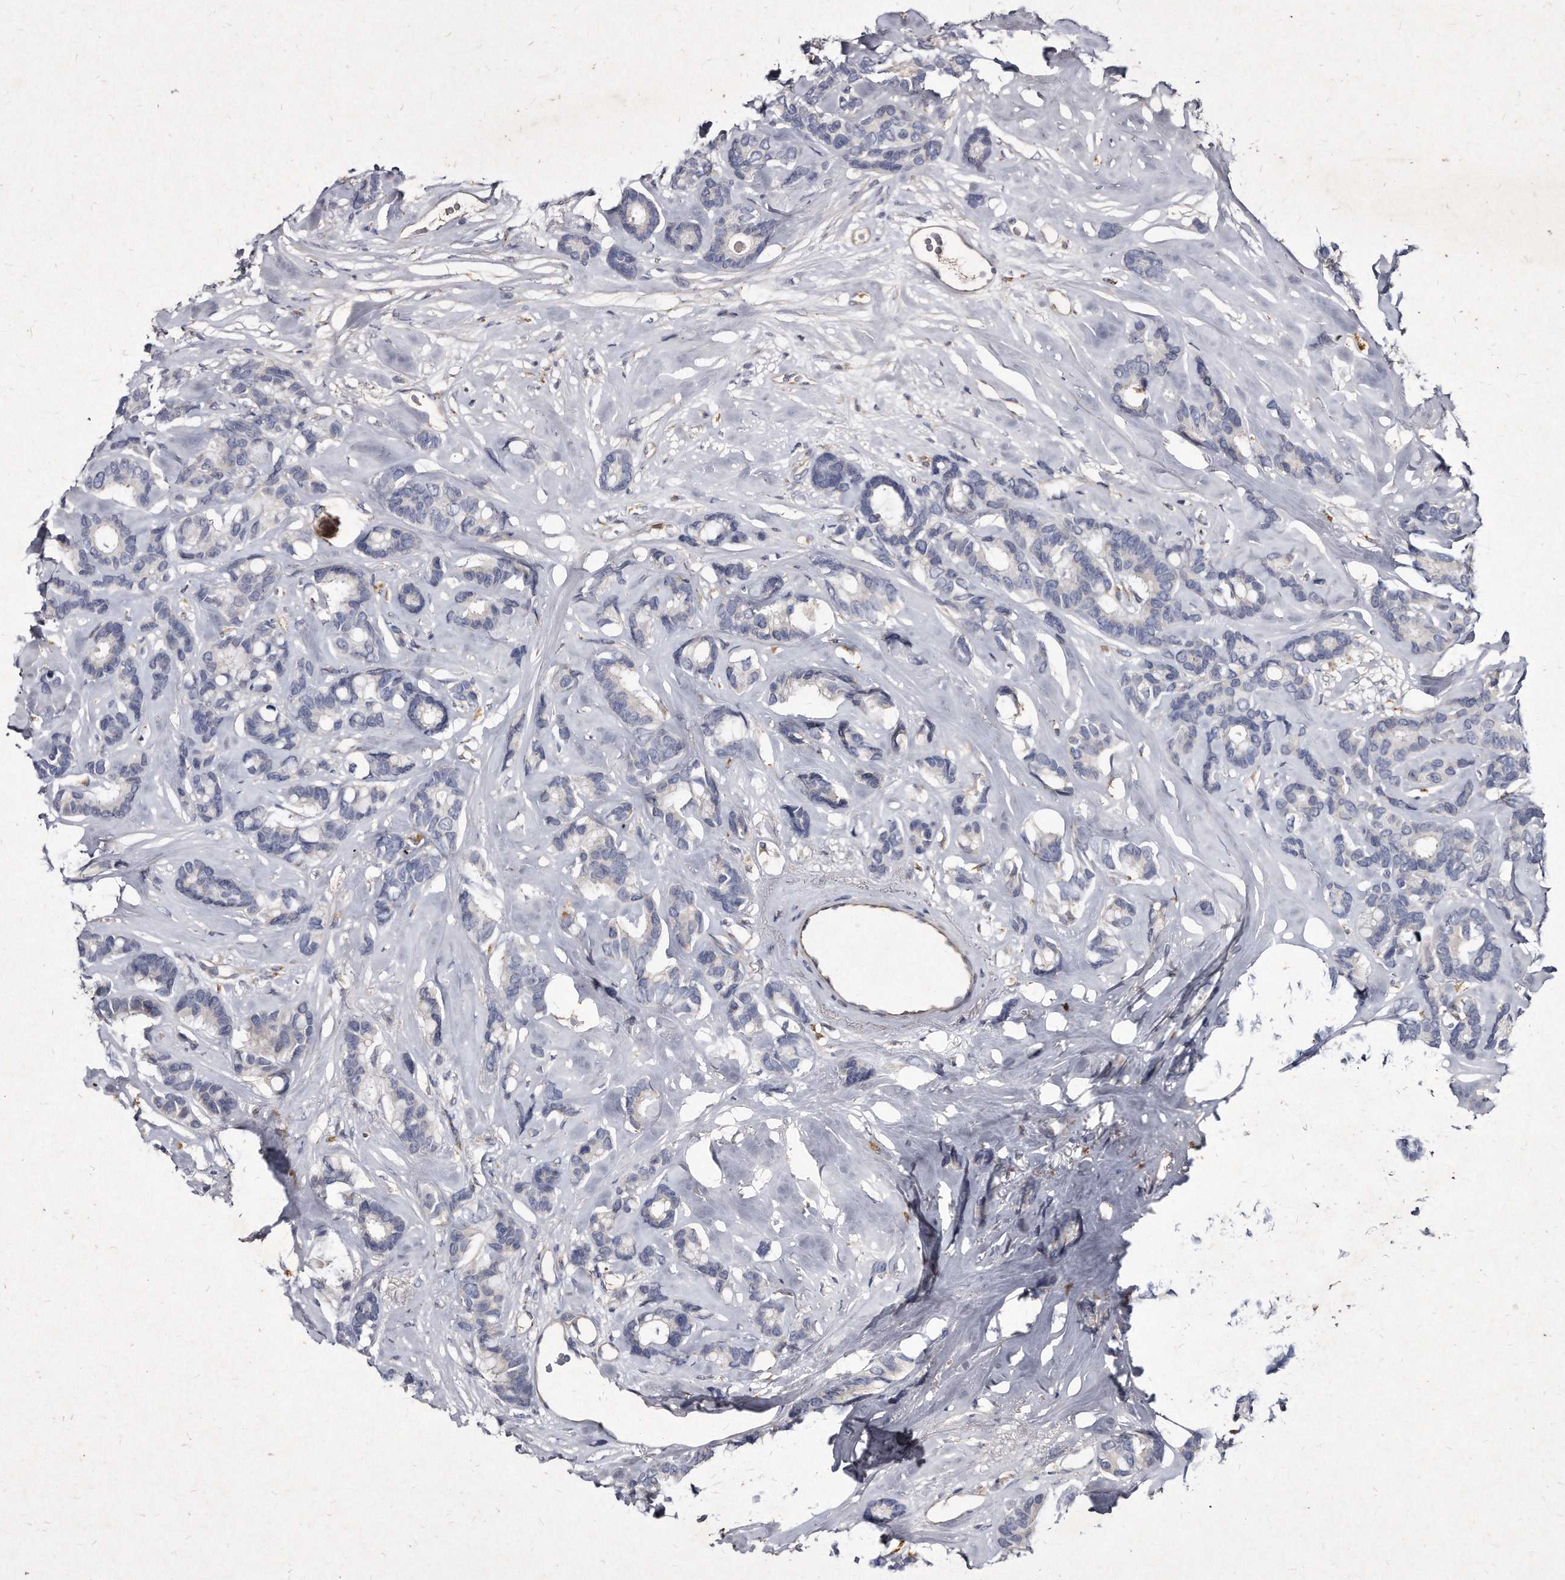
{"staining": {"intensity": "negative", "quantity": "none", "location": "none"}, "tissue": "breast cancer", "cell_type": "Tumor cells", "image_type": "cancer", "snomed": [{"axis": "morphology", "description": "Duct carcinoma"}, {"axis": "topography", "description": "Breast"}], "caption": "Invasive ductal carcinoma (breast) was stained to show a protein in brown. There is no significant staining in tumor cells. (DAB IHC, high magnification).", "gene": "KLHDC3", "patient": {"sex": "female", "age": 87}}